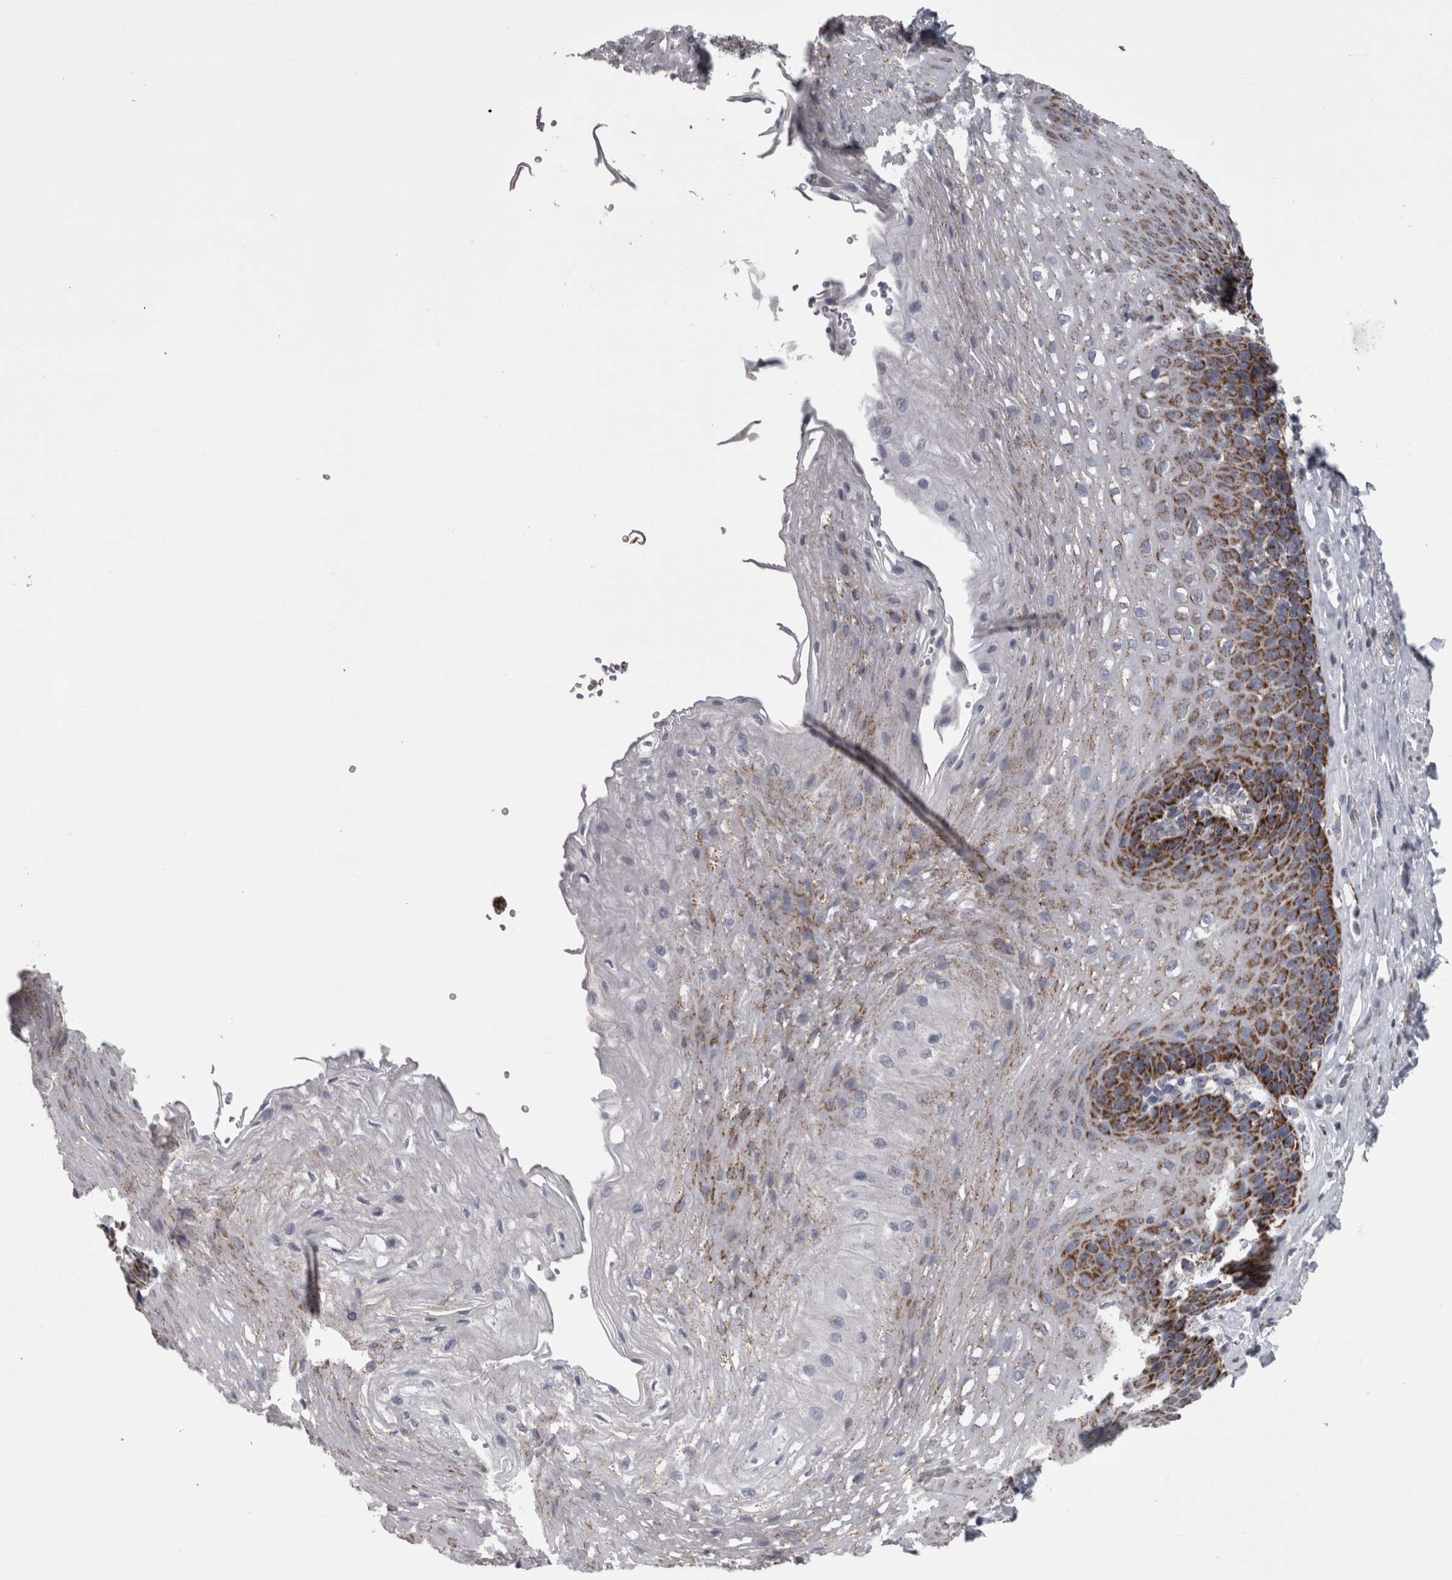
{"staining": {"intensity": "moderate", "quantity": "25%-75%", "location": "cytoplasmic/membranous"}, "tissue": "esophagus", "cell_type": "Squamous epithelial cells", "image_type": "normal", "snomed": [{"axis": "morphology", "description": "Normal tissue, NOS"}, {"axis": "topography", "description": "Esophagus"}], "caption": "Protein expression analysis of unremarkable esophagus shows moderate cytoplasmic/membranous expression in about 25%-75% of squamous epithelial cells.", "gene": "DBT", "patient": {"sex": "female", "age": 66}}